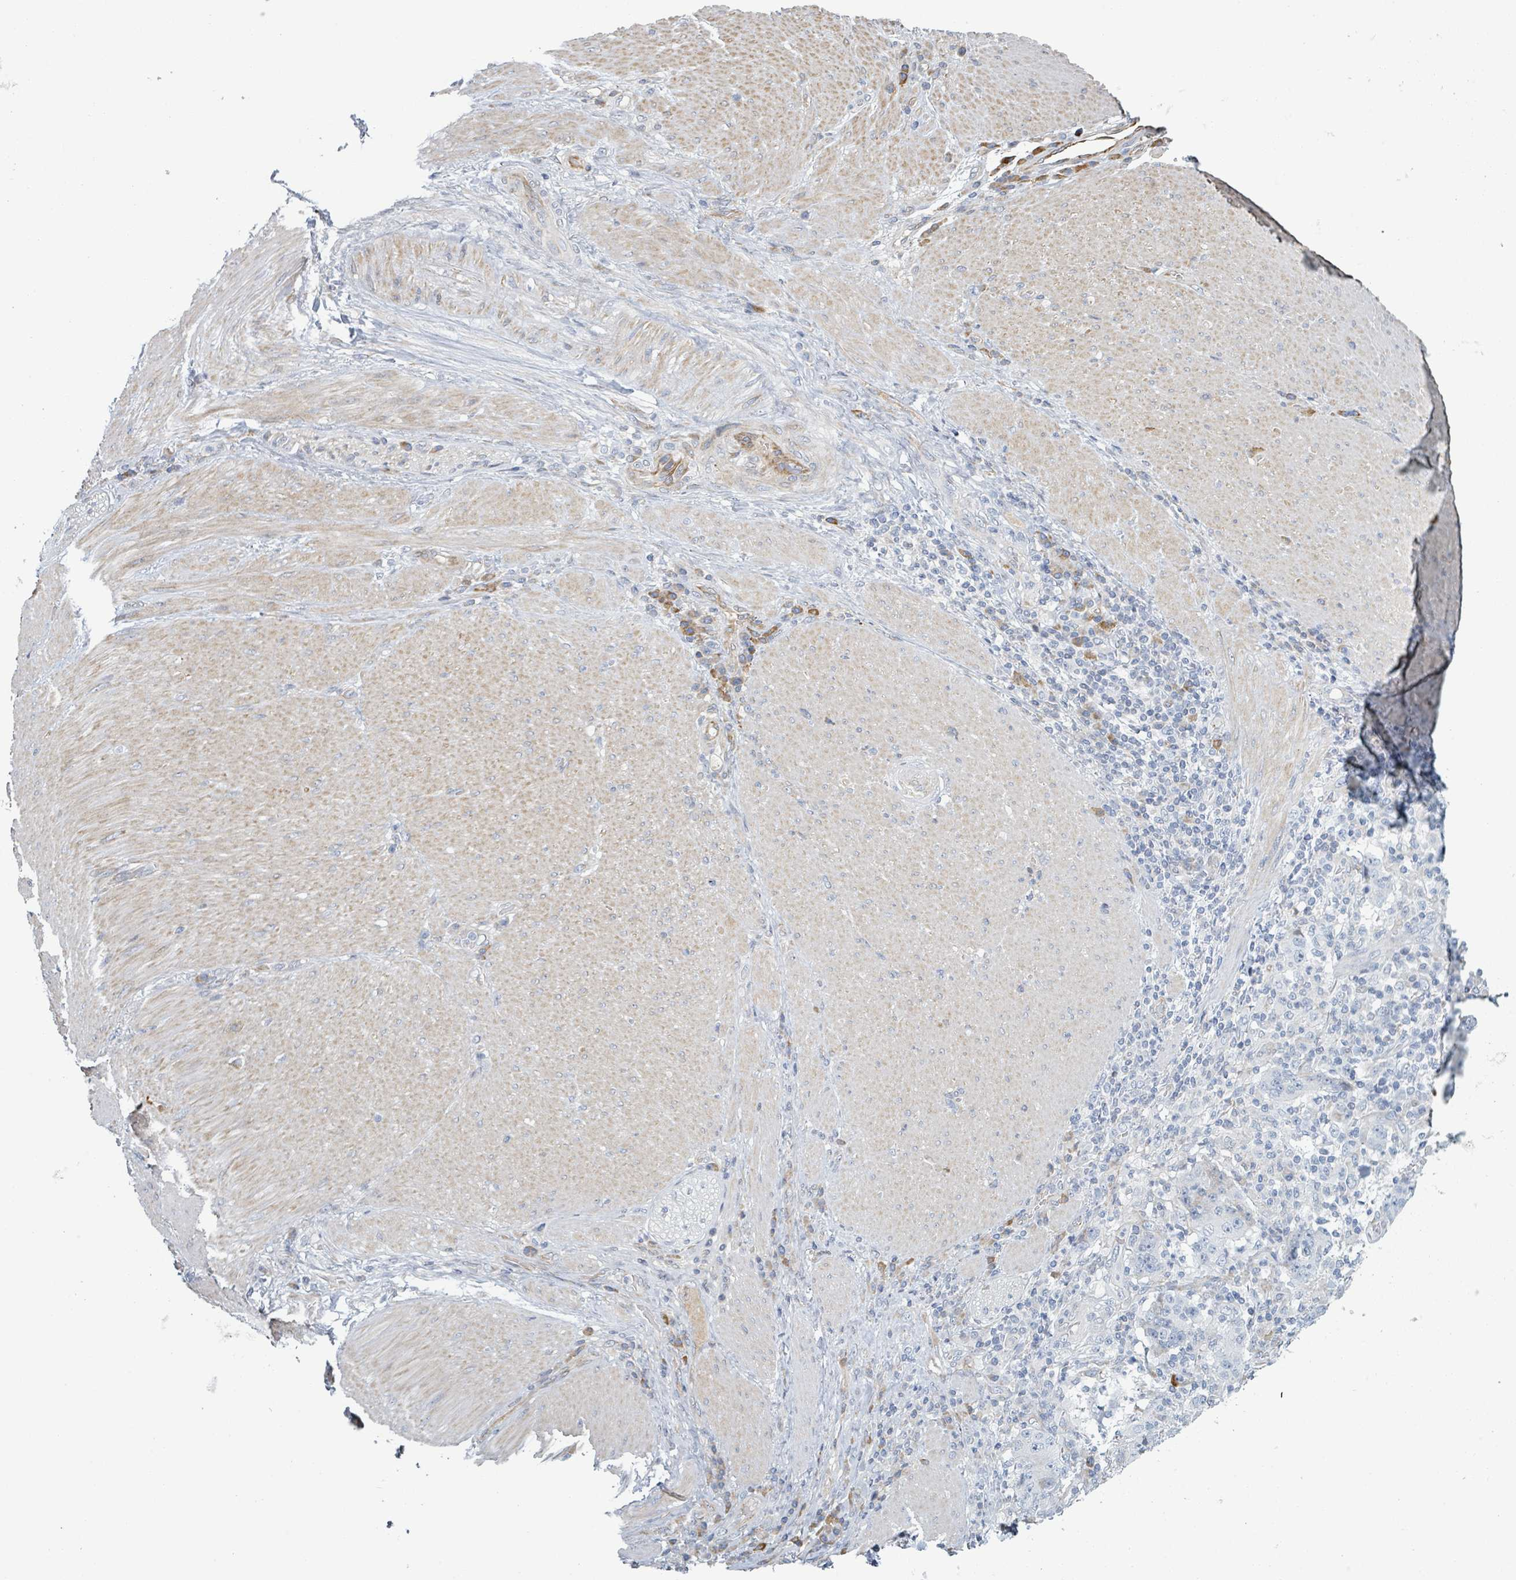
{"staining": {"intensity": "negative", "quantity": "none", "location": "none"}, "tissue": "stomach cancer", "cell_type": "Tumor cells", "image_type": "cancer", "snomed": [{"axis": "morphology", "description": "Normal tissue, NOS"}, {"axis": "morphology", "description": "Adenocarcinoma, NOS"}, {"axis": "topography", "description": "Stomach, upper"}, {"axis": "topography", "description": "Stomach"}], "caption": "Stomach adenocarcinoma was stained to show a protein in brown. There is no significant positivity in tumor cells. The staining was performed using DAB (3,3'-diaminobenzidine) to visualize the protein expression in brown, while the nuclei were stained in blue with hematoxylin (Magnification: 20x).", "gene": "RAB33B", "patient": {"sex": "male", "age": 59}}